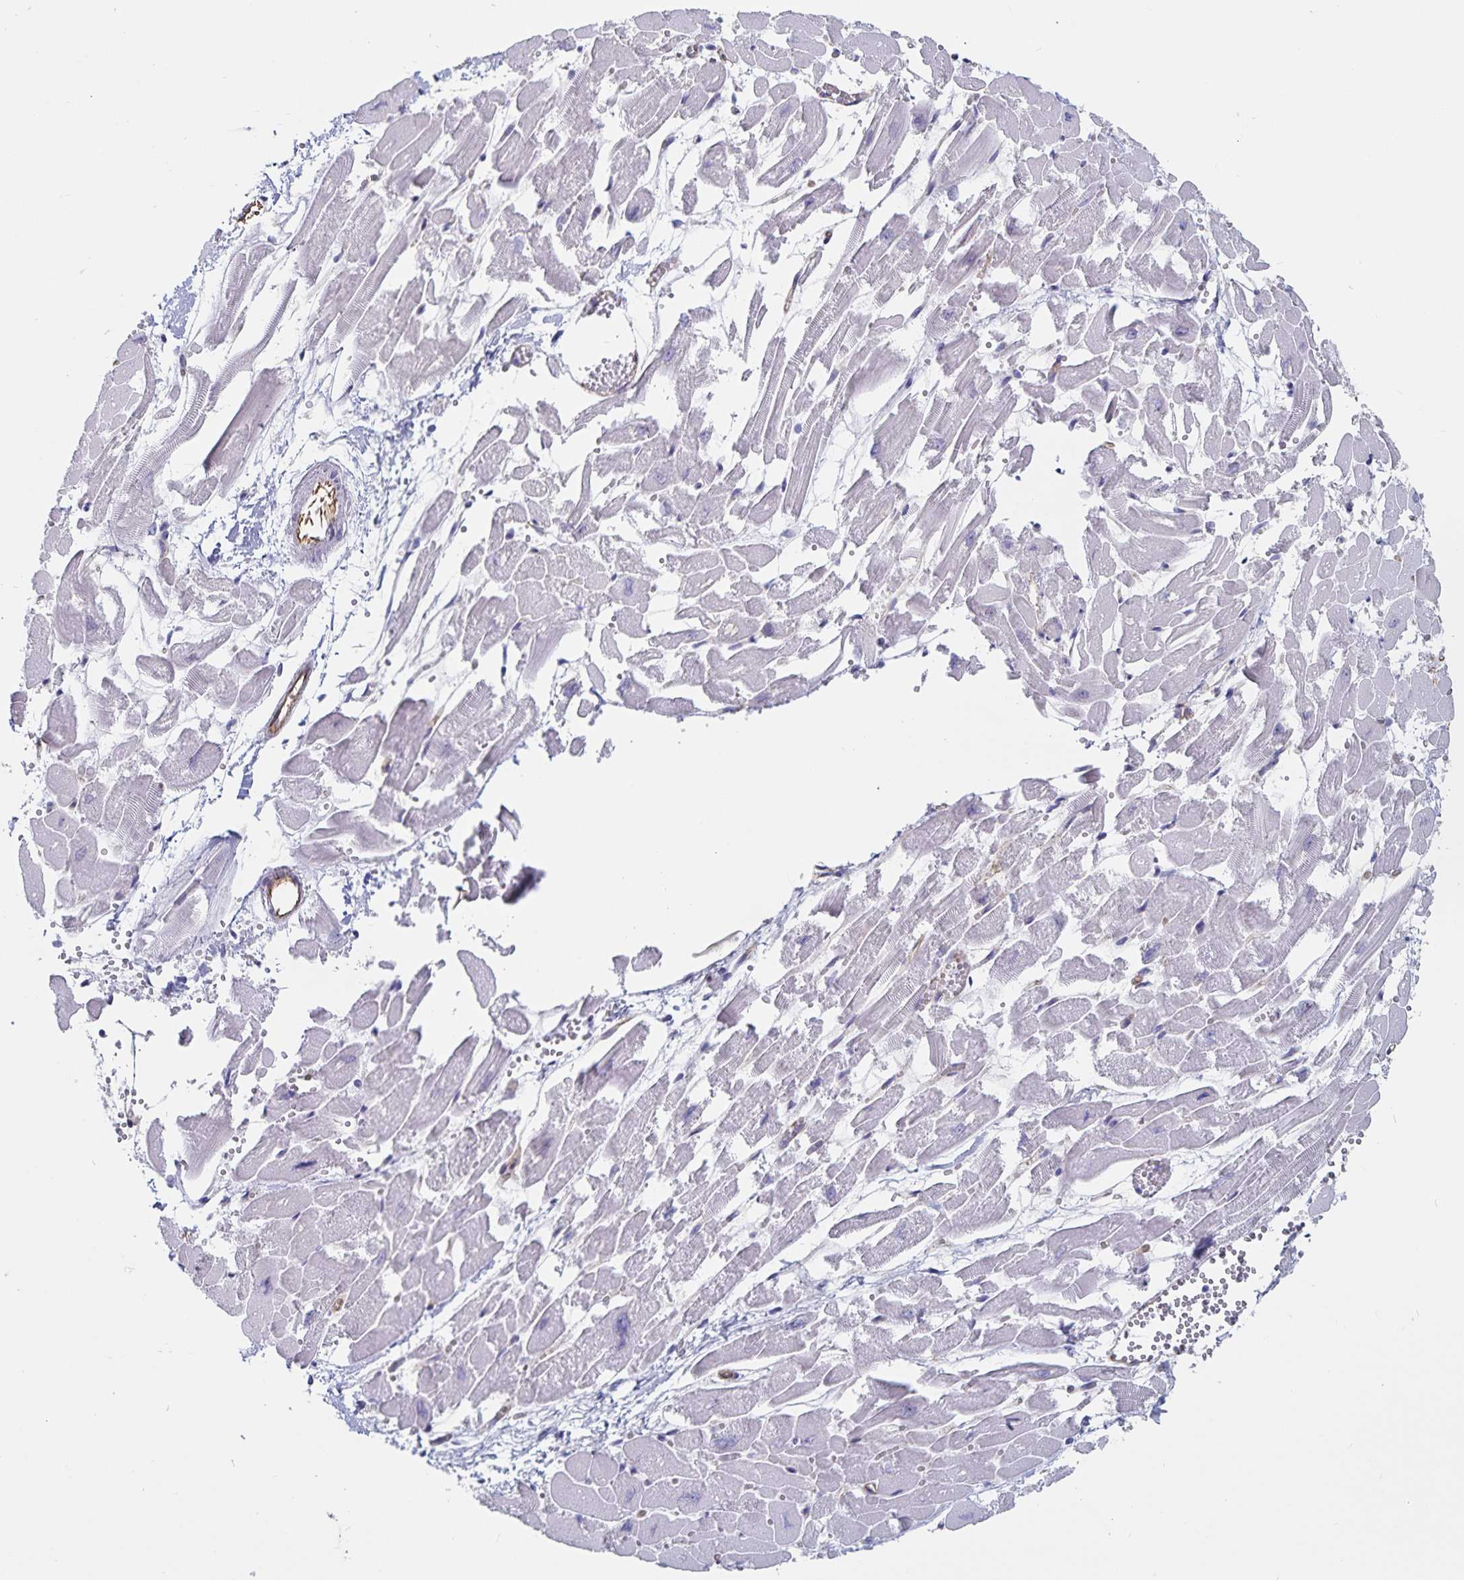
{"staining": {"intensity": "negative", "quantity": "none", "location": "none"}, "tissue": "heart muscle", "cell_type": "Cardiomyocytes", "image_type": "normal", "snomed": [{"axis": "morphology", "description": "Normal tissue, NOS"}, {"axis": "topography", "description": "Heart"}], "caption": "Protein analysis of benign heart muscle demonstrates no significant positivity in cardiomyocytes. (DAB immunohistochemistry (IHC) with hematoxylin counter stain).", "gene": "SSTR1", "patient": {"sex": "female", "age": 52}}